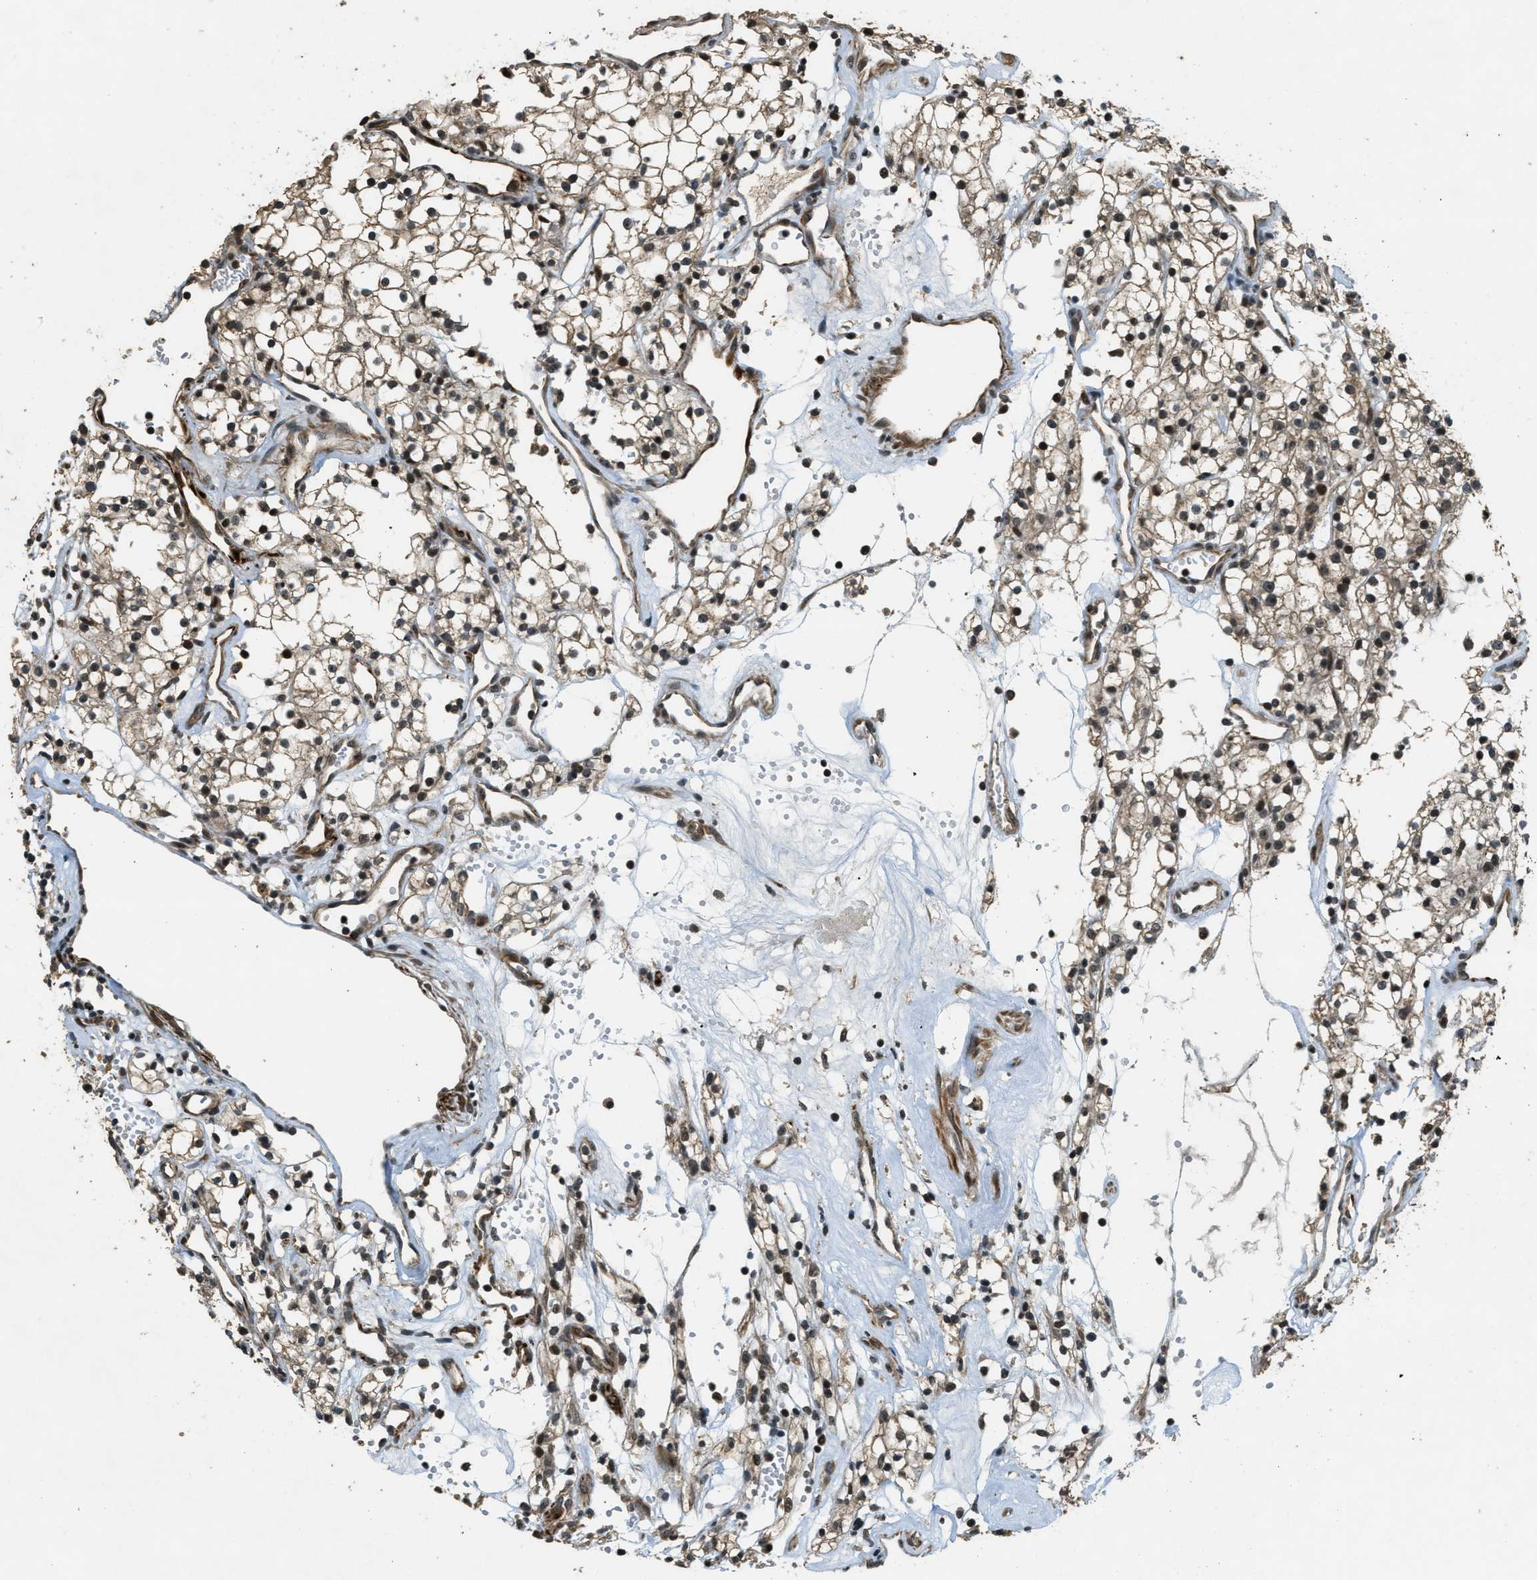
{"staining": {"intensity": "moderate", "quantity": ">75%", "location": "cytoplasmic/membranous,nuclear"}, "tissue": "renal cancer", "cell_type": "Tumor cells", "image_type": "cancer", "snomed": [{"axis": "morphology", "description": "Adenocarcinoma, NOS"}, {"axis": "topography", "description": "Kidney"}], "caption": "The immunohistochemical stain highlights moderate cytoplasmic/membranous and nuclear positivity in tumor cells of renal cancer (adenocarcinoma) tissue.", "gene": "MED21", "patient": {"sex": "male", "age": 59}}